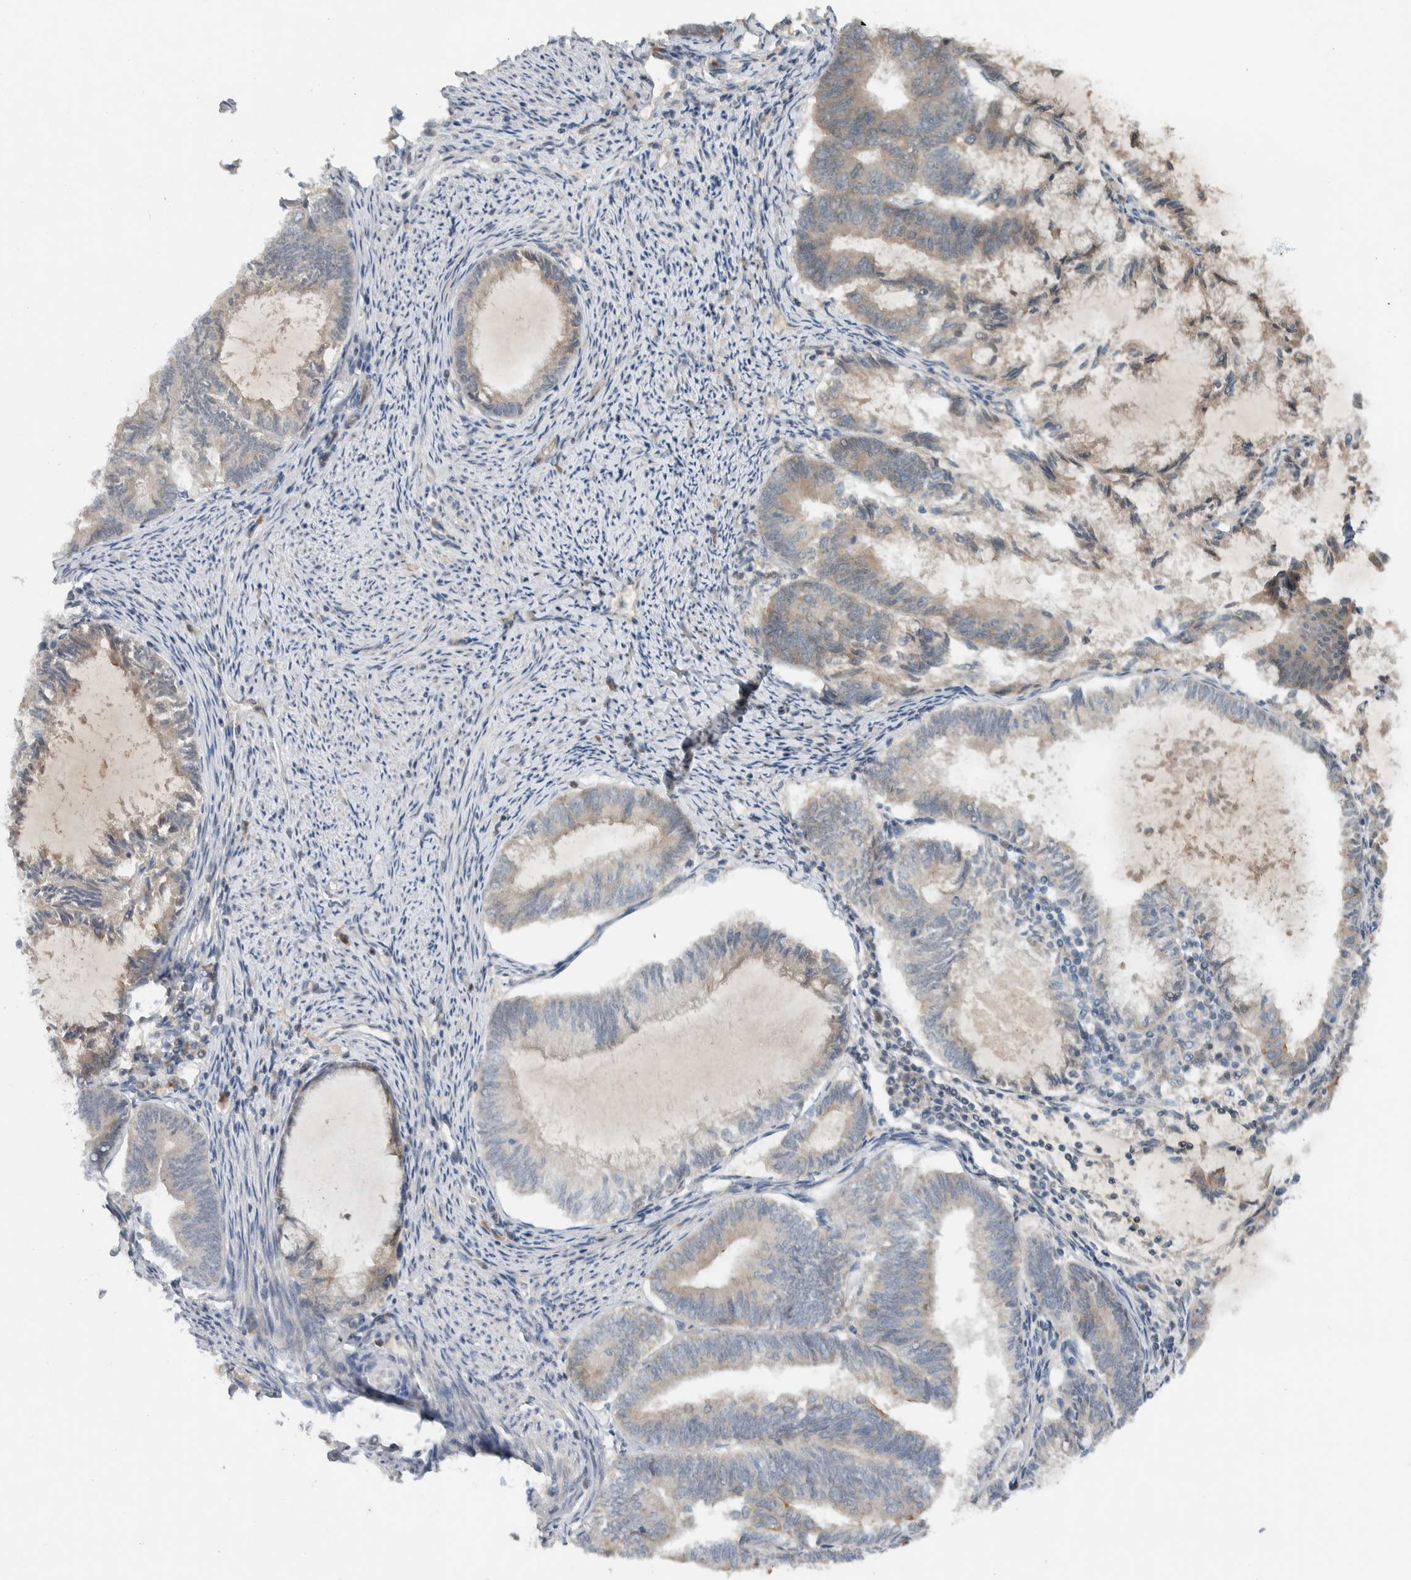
{"staining": {"intensity": "weak", "quantity": "25%-75%", "location": "cytoplasmic/membranous"}, "tissue": "endometrial cancer", "cell_type": "Tumor cells", "image_type": "cancer", "snomed": [{"axis": "morphology", "description": "Adenocarcinoma, NOS"}, {"axis": "topography", "description": "Endometrium"}], "caption": "Immunohistochemical staining of human adenocarcinoma (endometrial) shows low levels of weak cytoplasmic/membranous protein positivity in about 25%-75% of tumor cells.", "gene": "ARMC7", "patient": {"sex": "female", "age": 86}}